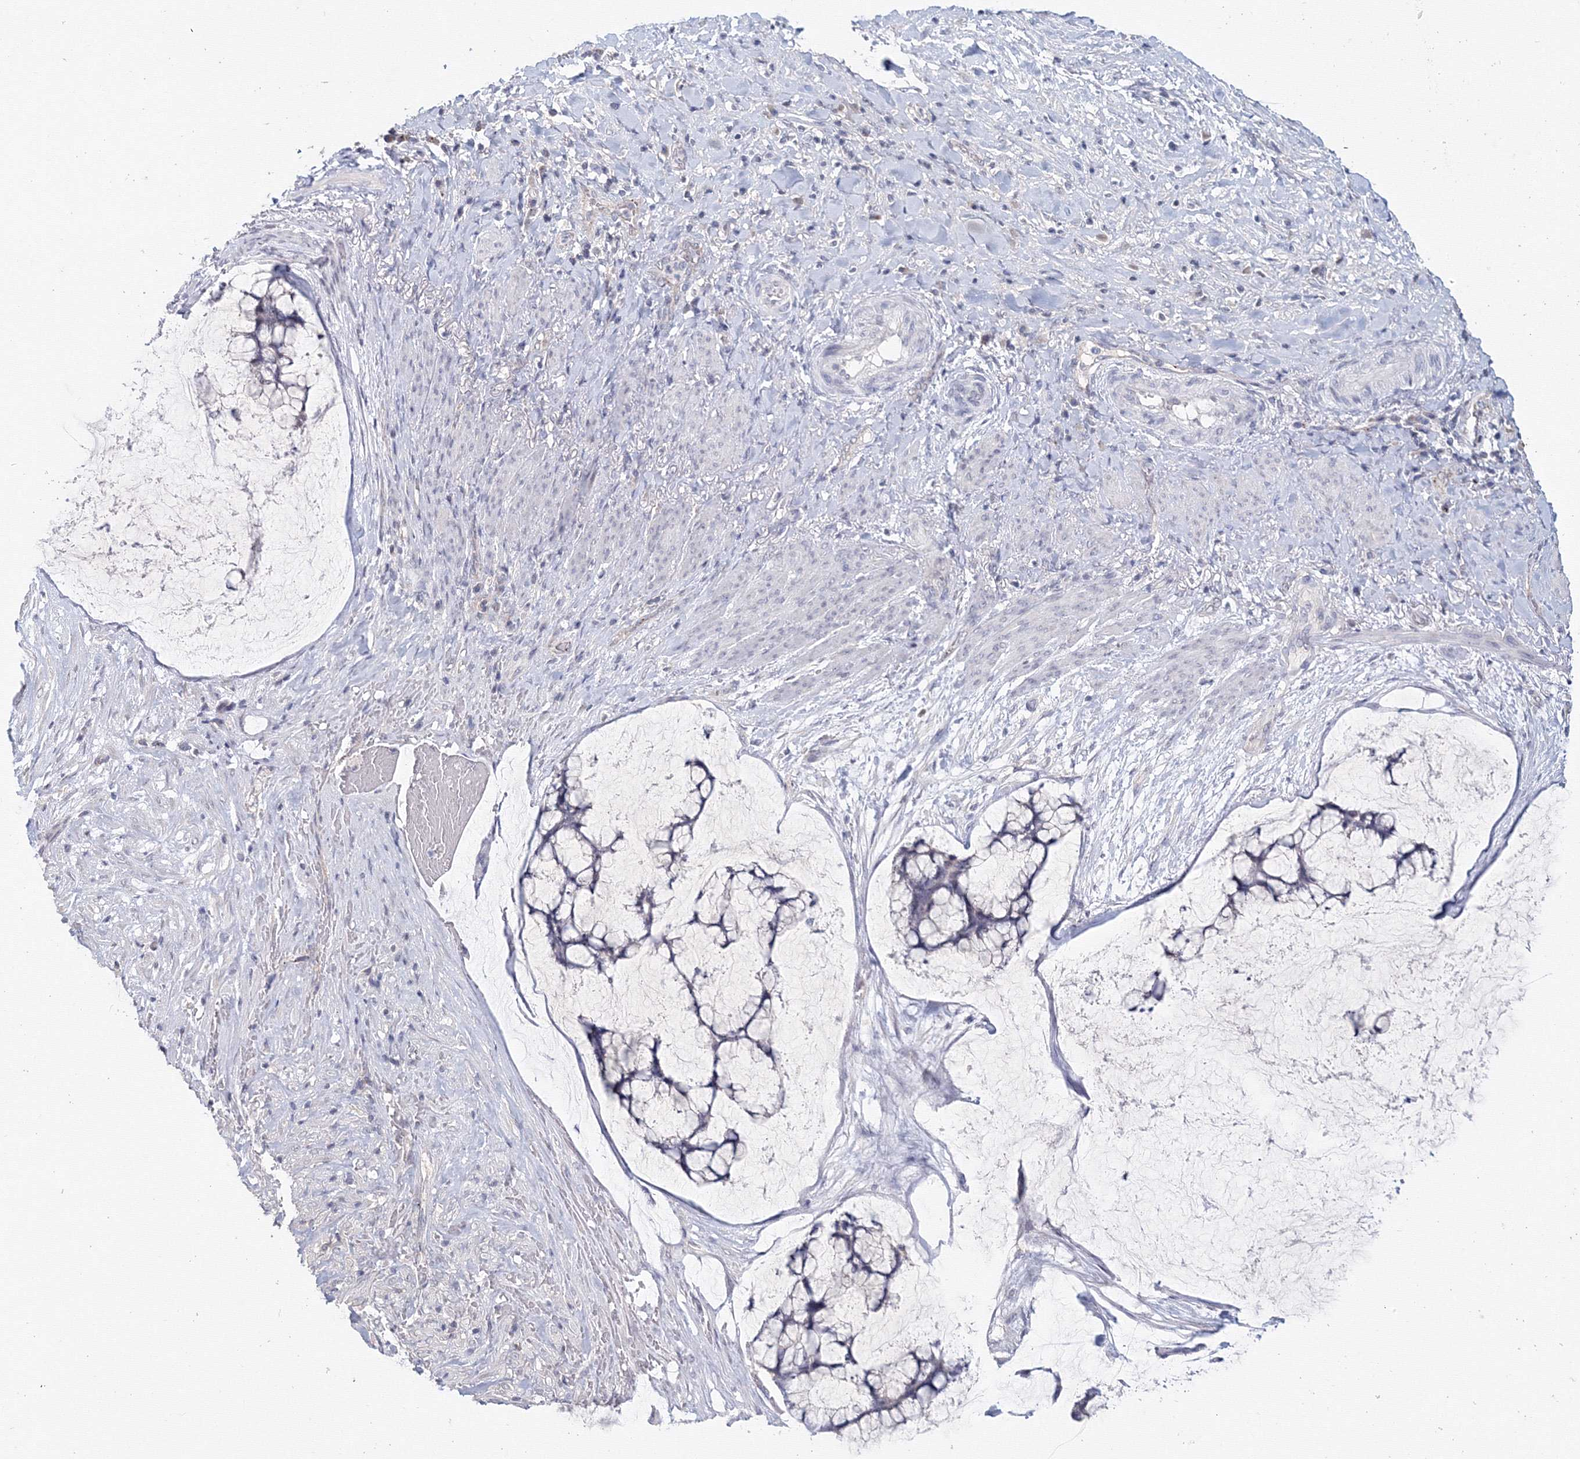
{"staining": {"intensity": "negative", "quantity": "none", "location": "none"}, "tissue": "ovarian cancer", "cell_type": "Tumor cells", "image_type": "cancer", "snomed": [{"axis": "morphology", "description": "Cystadenocarcinoma, mucinous, NOS"}, {"axis": "topography", "description": "Ovary"}], "caption": "An immunohistochemistry (IHC) histopathology image of ovarian cancer (mucinous cystadenocarcinoma) is shown. There is no staining in tumor cells of ovarian cancer (mucinous cystadenocarcinoma).", "gene": "SLC7A7", "patient": {"sex": "female", "age": 42}}